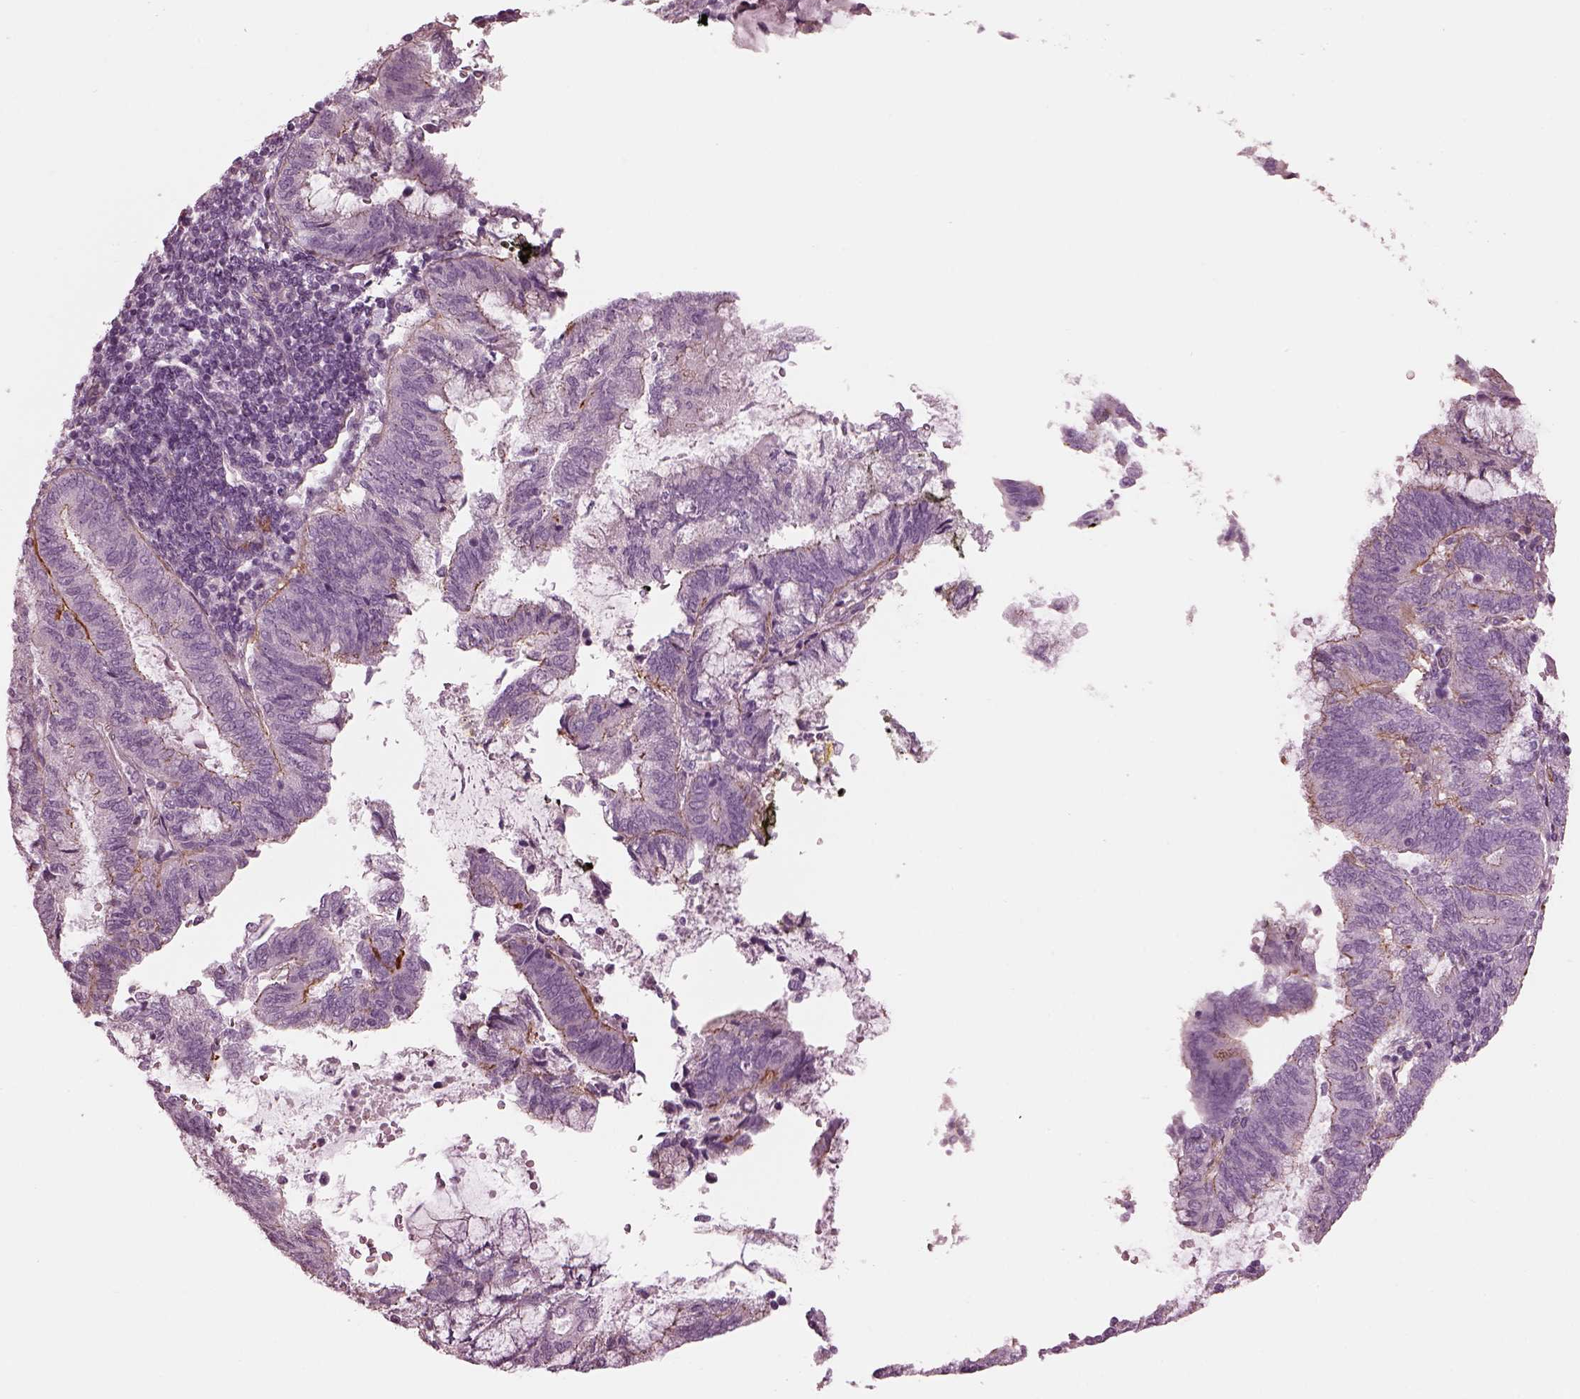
{"staining": {"intensity": "negative", "quantity": "none", "location": "none"}, "tissue": "endometrial cancer", "cell_type": "Tumor cells", "image_type": "cancer", "snomed": [{"axis": "morphology", "description": "Adenocarcinoma, NOS"}, {"axis": "topography", "description": "Endometrium"}], "caption": "The photomicrograph displays no staining of tumor cells in endometrial cancer (adenocarcinoma).", "gene": "BFSP1", "patient": {"sex": "female", "age": 65}}